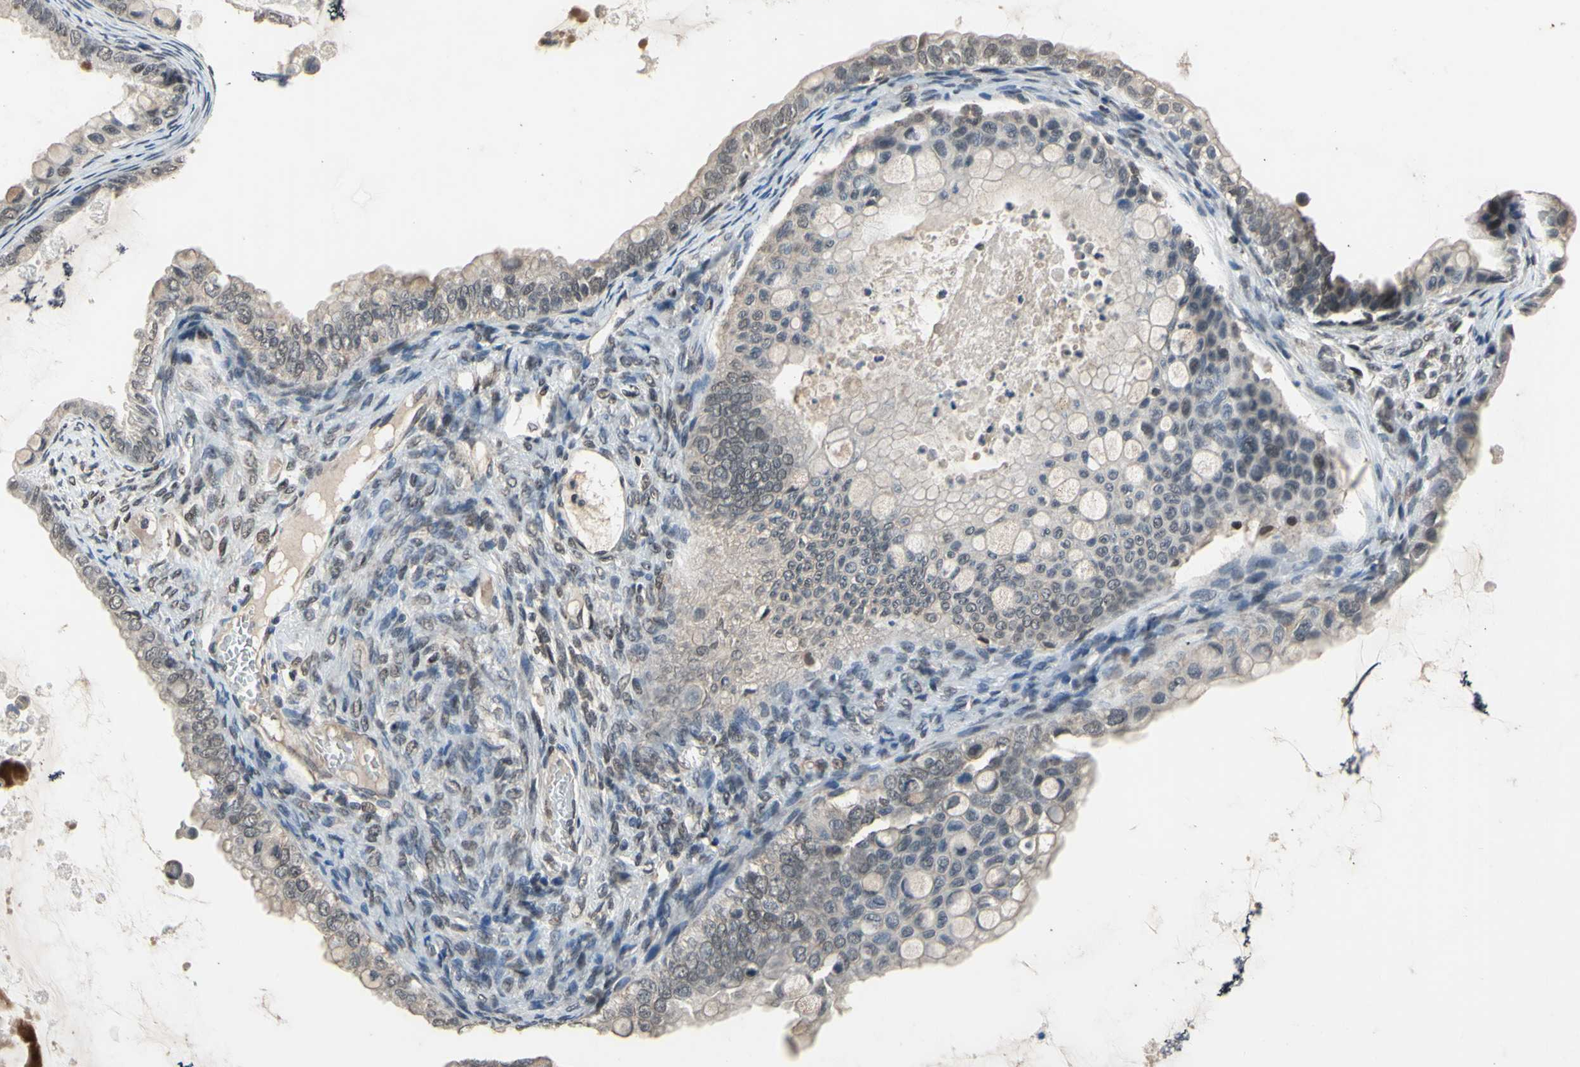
{"staining": {"intensity": "negative", "quantity": "none", "location": "none"}, "tissue": "ovarian cancer", "cell_type": "Tumor cells", "image_type": "cancer", "snomed": [{"axis": "morphology", "description": "Cystadenocarcinoma, mucinous, NOS"}, {"axis": "topography", "description": "Ovary"}], "caption": "A high-resolution histopathology image shows immunohistochemistry staining of ovarian cancer, which exhibits no significant positivity in tumor cells.", "gene": "ZNF174", "patient": {"sex": "female", "age": 80}}